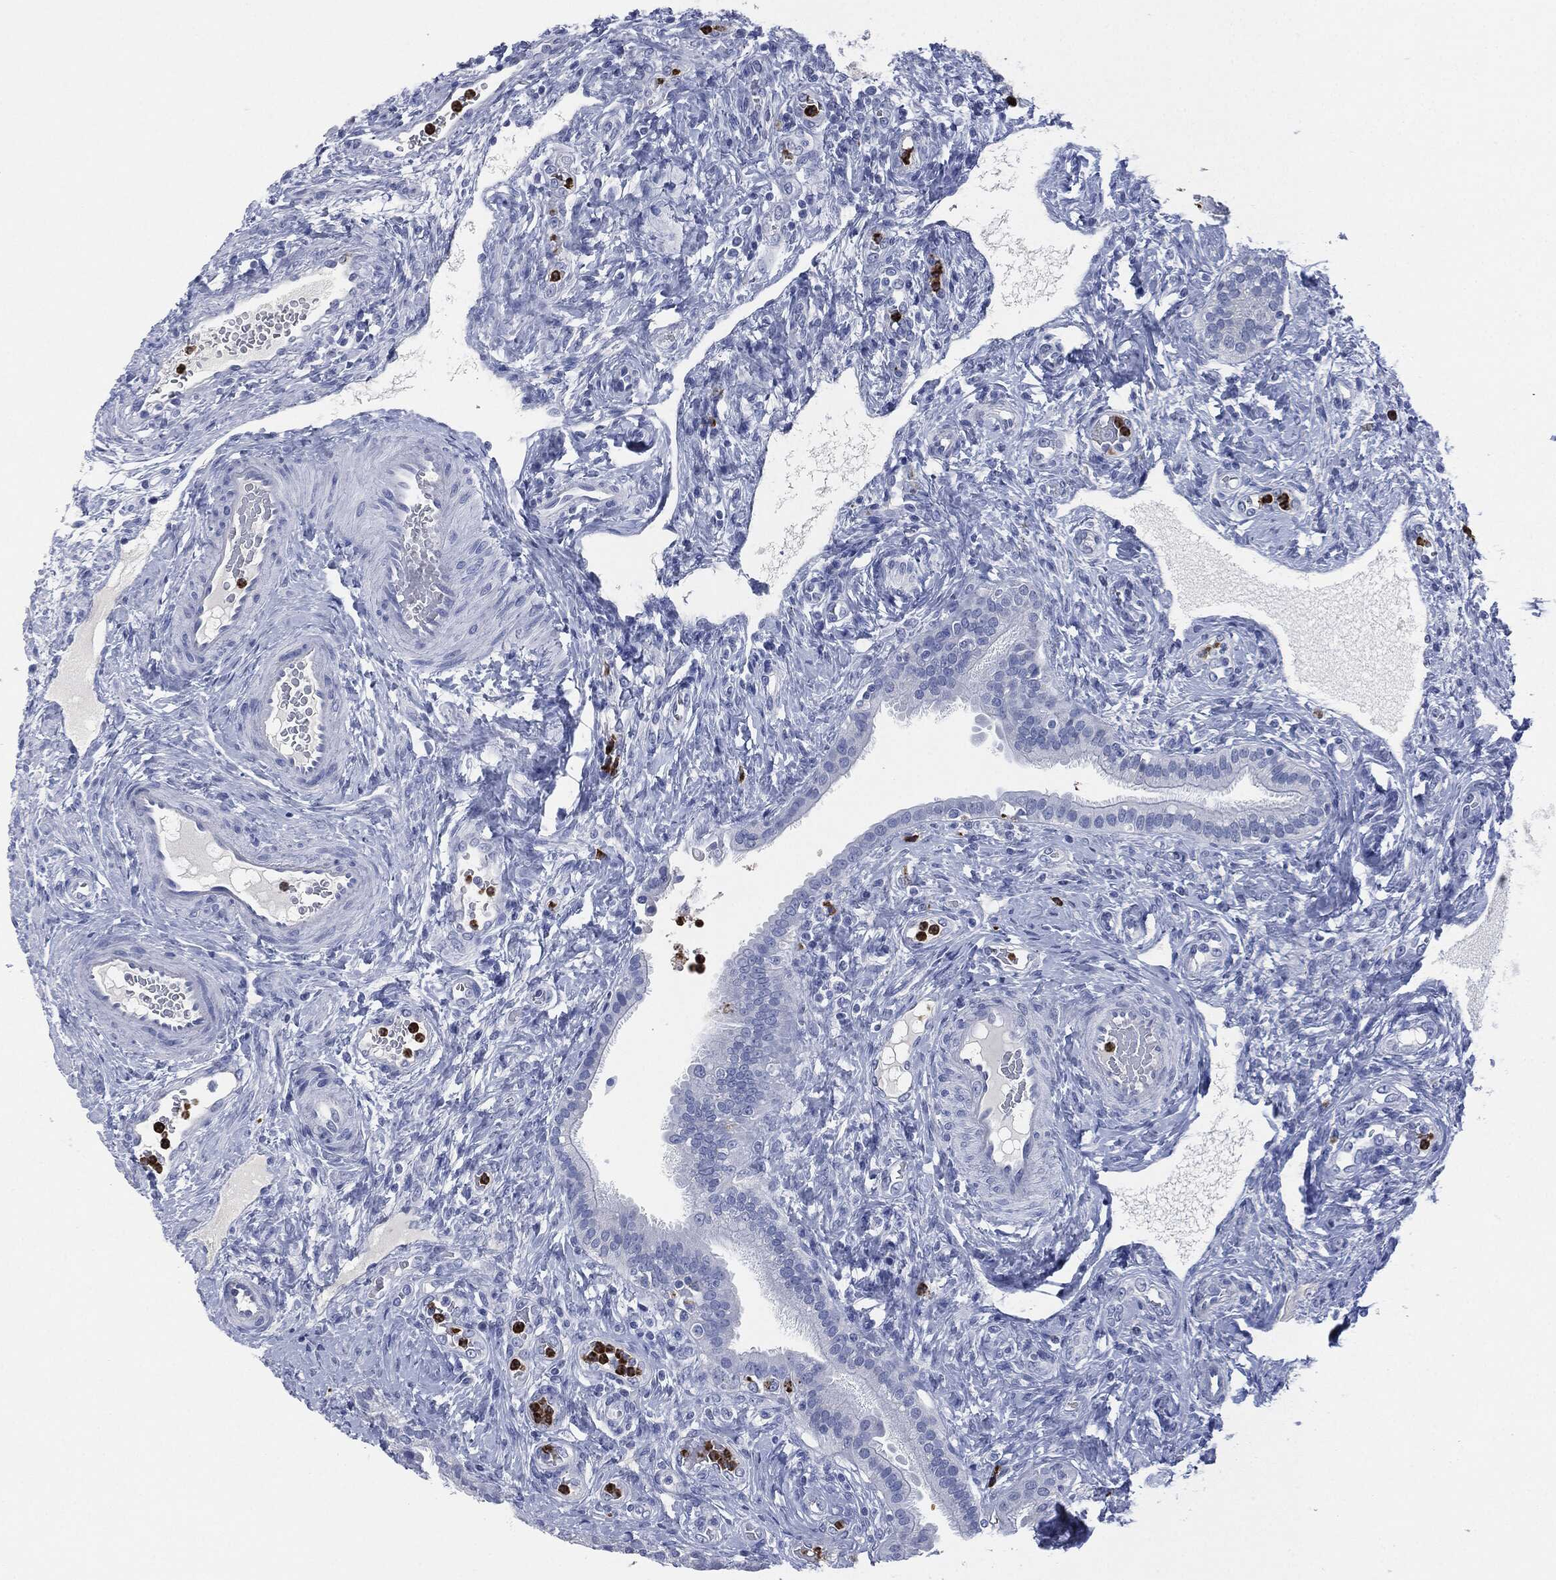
{"staining": {"intensity": "negative", "quantity": "none", "location": "none"}, "tissue": "fallopian tube", "cell_type": "Glandular cells", "image_type": "normal", "snomed": [{"axis": "morphology", "description": "Normal tissue, NOS"}, {"axis": "topography", "description": "Fallopian tube"}], "caption": "Protein analysis of unremarkable fallopian tube shows no significant positivity in glandular cells.", "gene": "CEACAM8", "patient": {"sex": "female", "age": 41}}